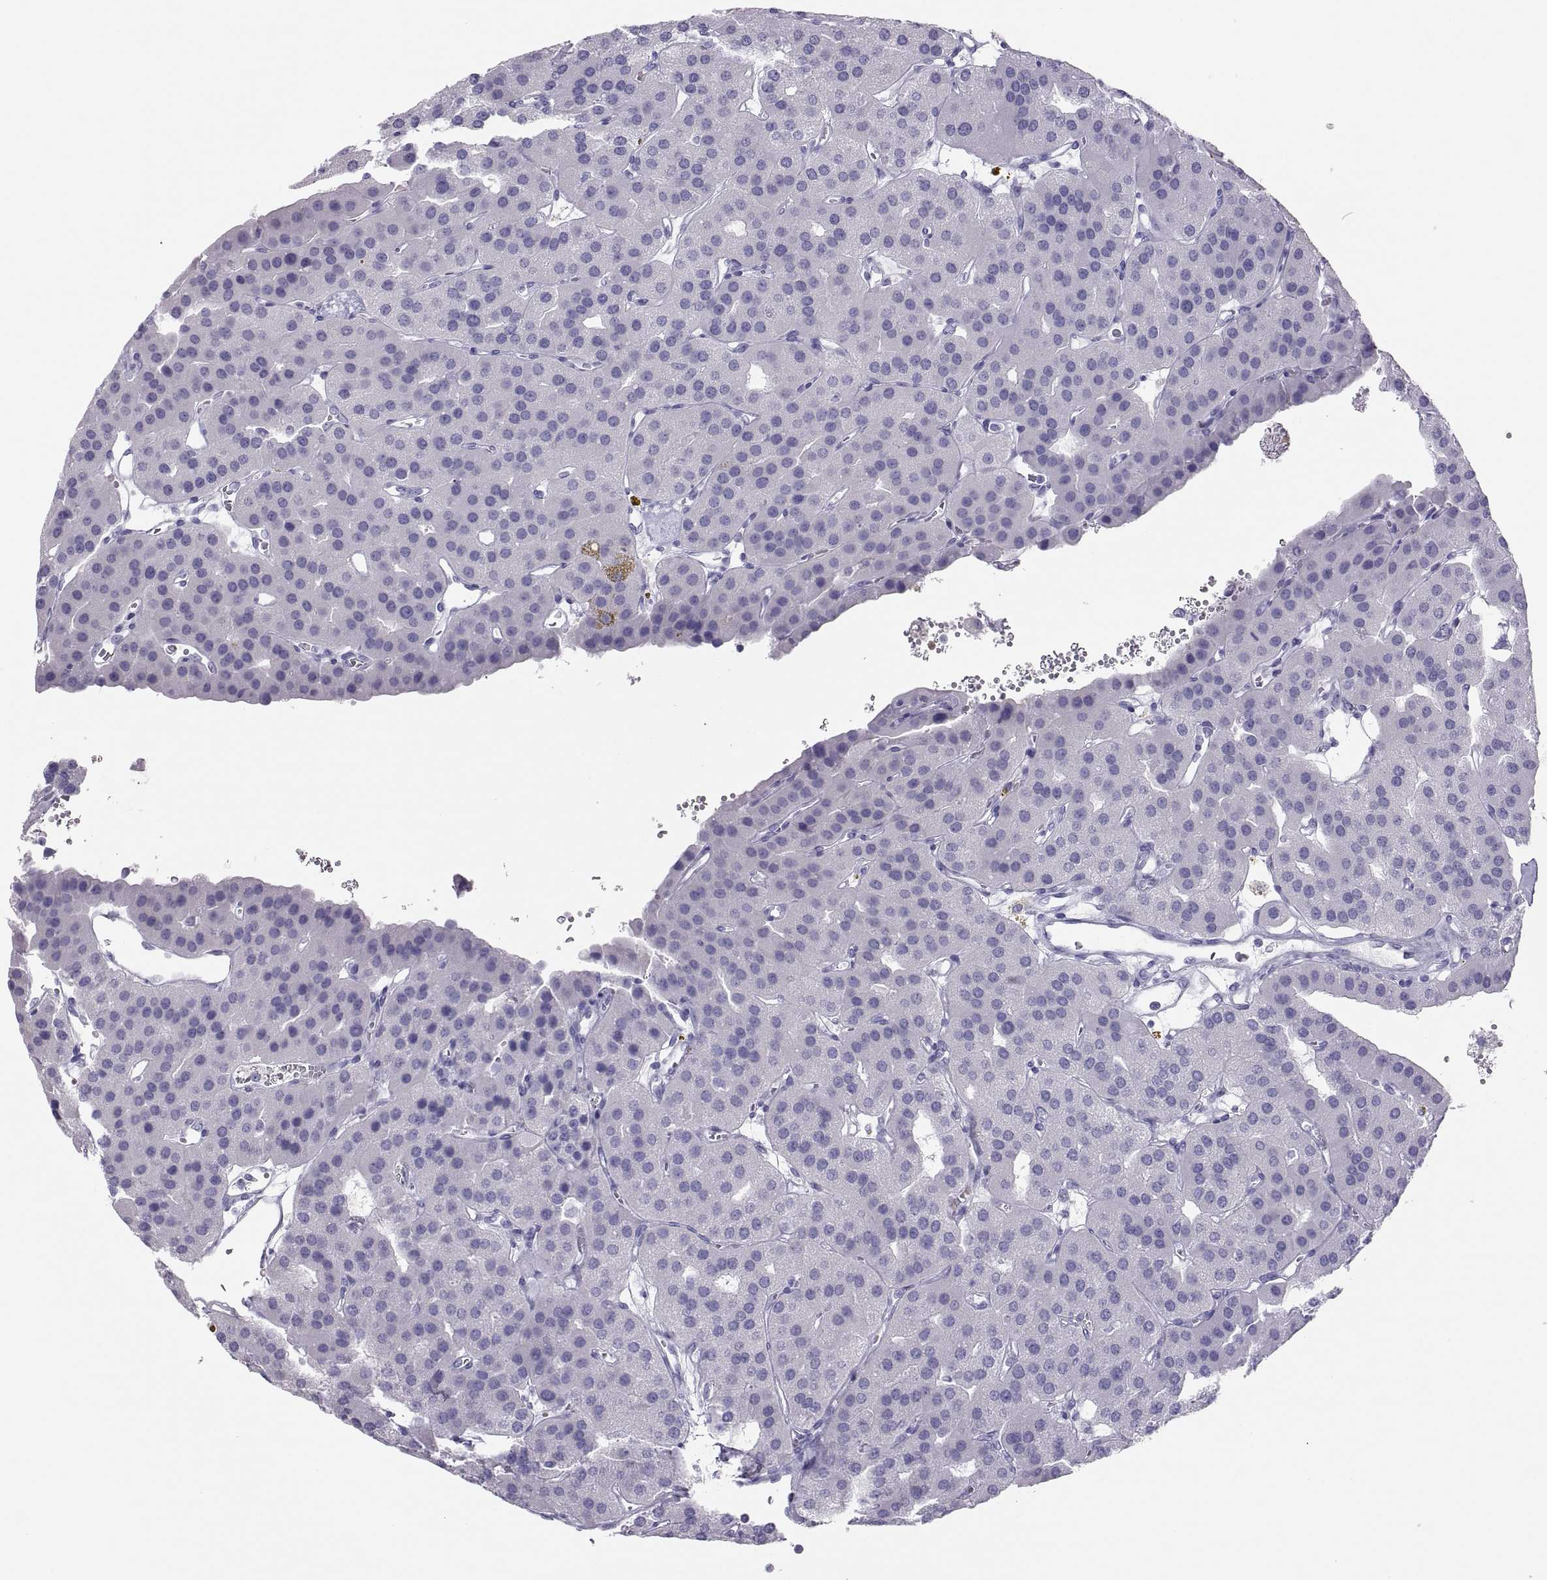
{"staining": {"intensity": "negative", "quantity": "none", "location": "none"}, "tissue": "parathyroid gland", "cell_type": "Glandular cells", "image_type": "normal", "snomed": [{"axis": "morphology", "description": "Normal tissue, NOS"}, {"axis": "morphology", "description": "Adenoma, NOS"}, {"axis": "topography", "description": "Parathyroid gland"}], "caption": "High power microscopy image of an immunohistochemistry image of unremarkable parathyroid gland, revealing no significant staining in glandular cells.", "gene": "SEMG1", "patient": {"sex": "female", "age": 86}}